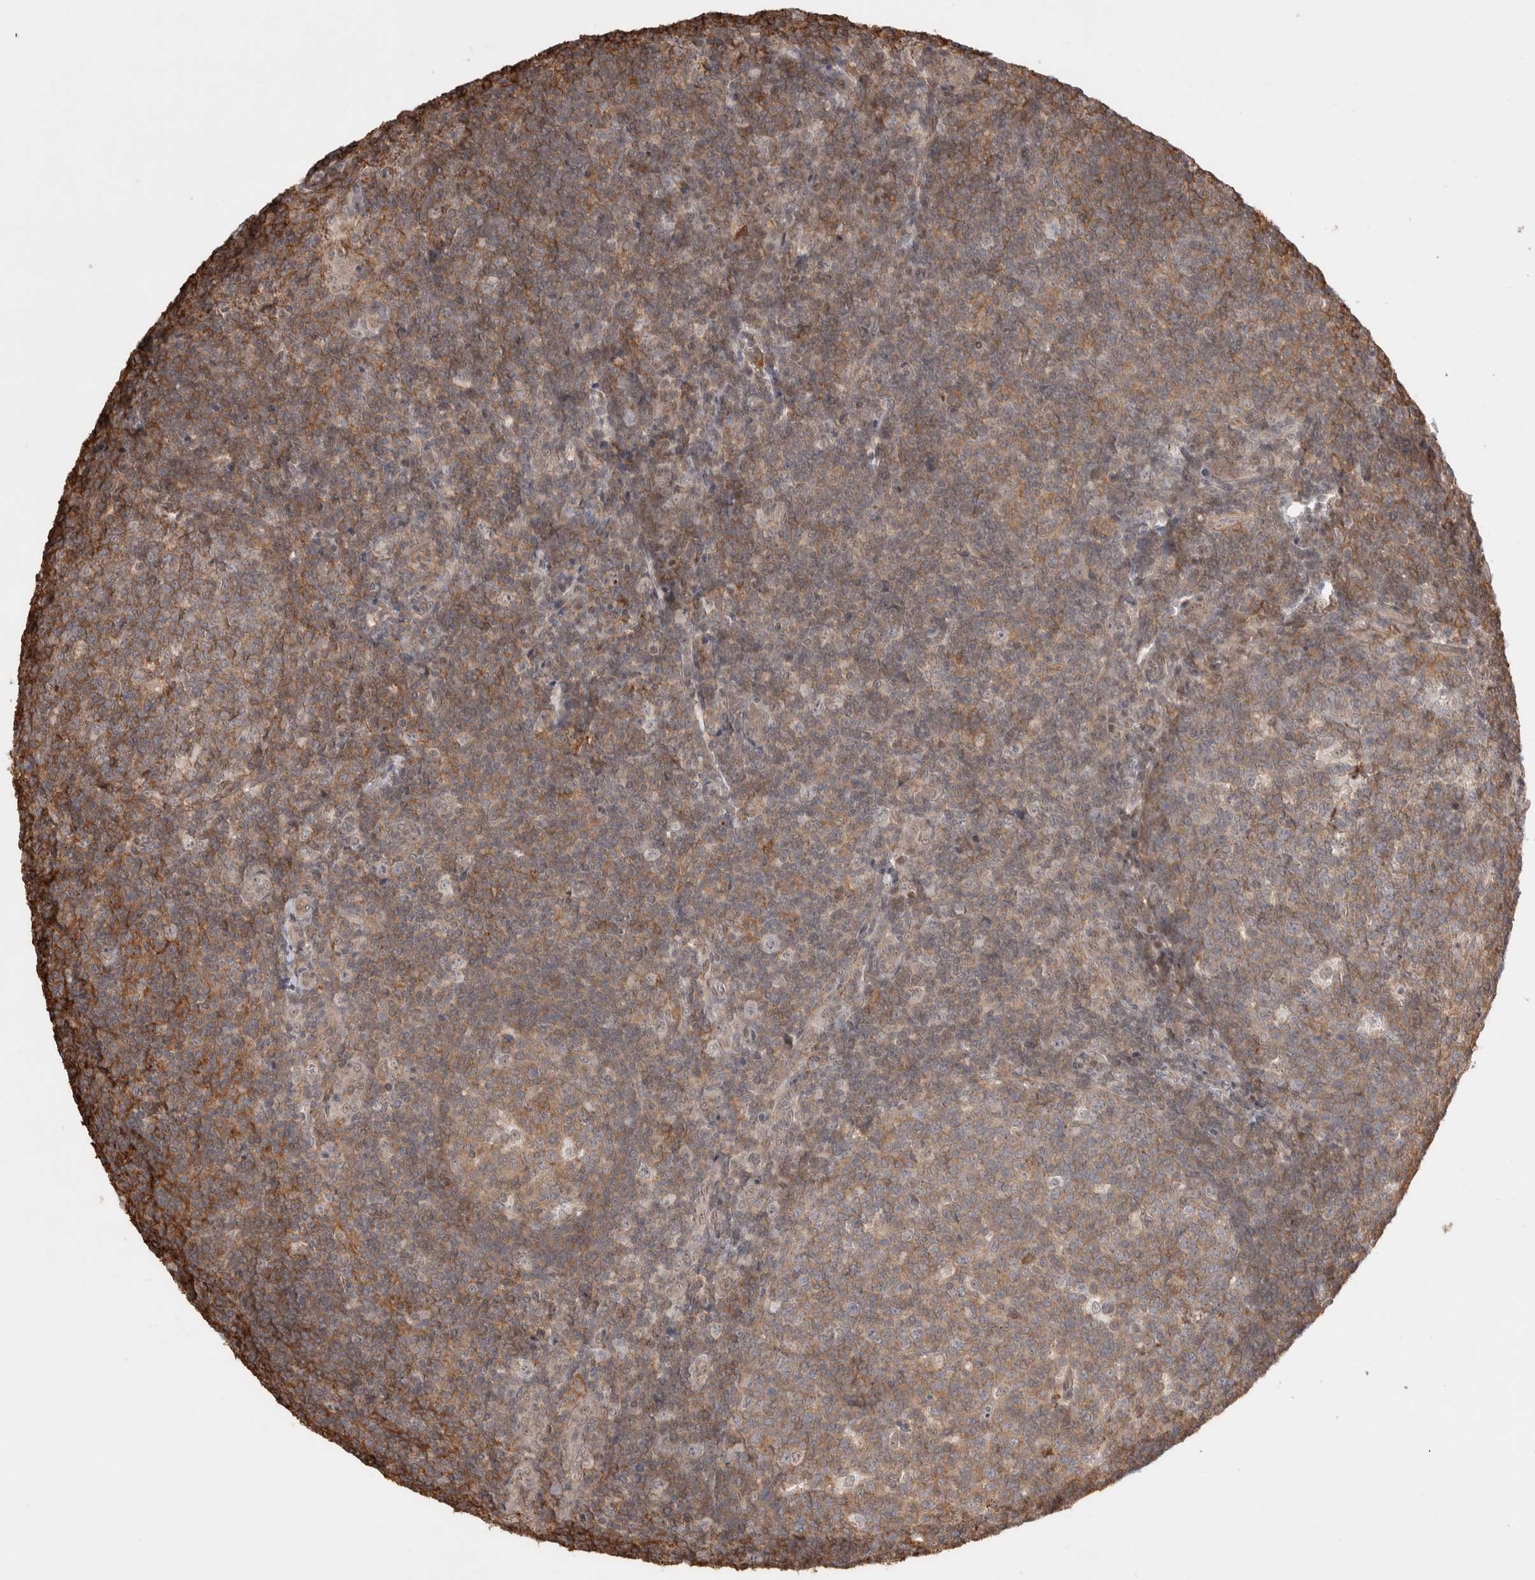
{"staining": {"intensity": "moderate", "quantity": ">75%", "location": "cytoplasmic/membranous"}, "tissue": "tonsil", "cell_type": "Germinal center cells", "image_type": "normal", "snomed": [{"axis": "morphology", "description": "Normal tissue, NOS"}, {"axis": "topography", "description": "Tonsil"}], "caption": "This image demonstrates IHC staining of benign human tonsil, with medium moderate cytoplasmic/membranous staining in about >75% of germinal center cells.", "gene": "ZNF704", "patient": {"sex": "male", "age": 37}}